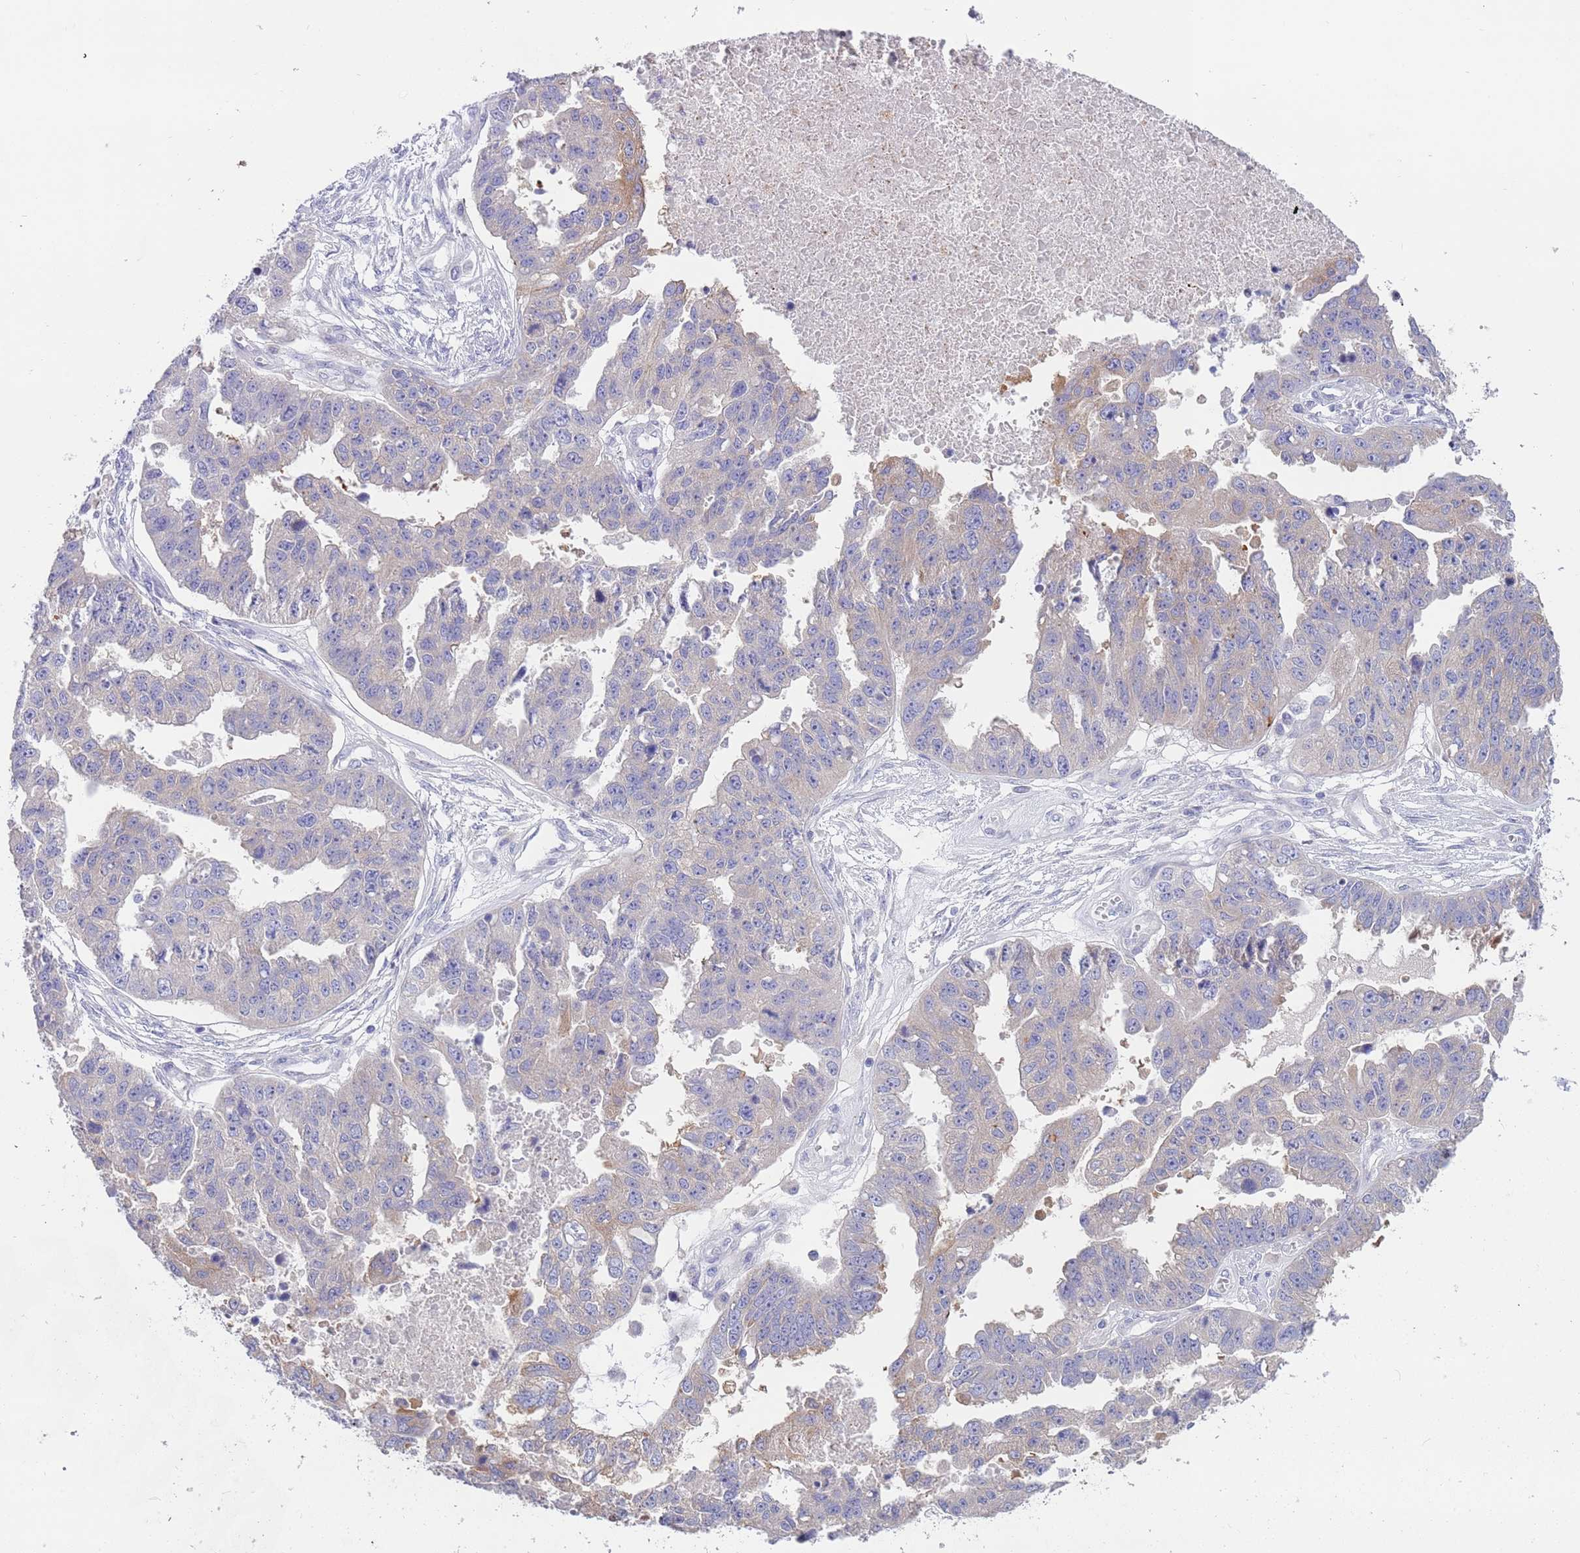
{"staining": {"intensity": "negative", "quantity": "none", "location": "none"}, "tissue": "ovarian cancer", "cell_type": "Tumor cells", "image_type": "cancer", "snomed": [{"axis": "morphology", "description": "Cystadenocarcinoma, serous, NOS"}, {"axis": "topography", "description": "Ovary"}], "caption": "Immunohistochemistry (IHC) photomicrograph of neoplastic tissue: ovarian cancer stained with DAB reveals no significant protein expression in tumor cells.", "gene": "TYW1", "patient": {"sex": "female", "age": 58}}